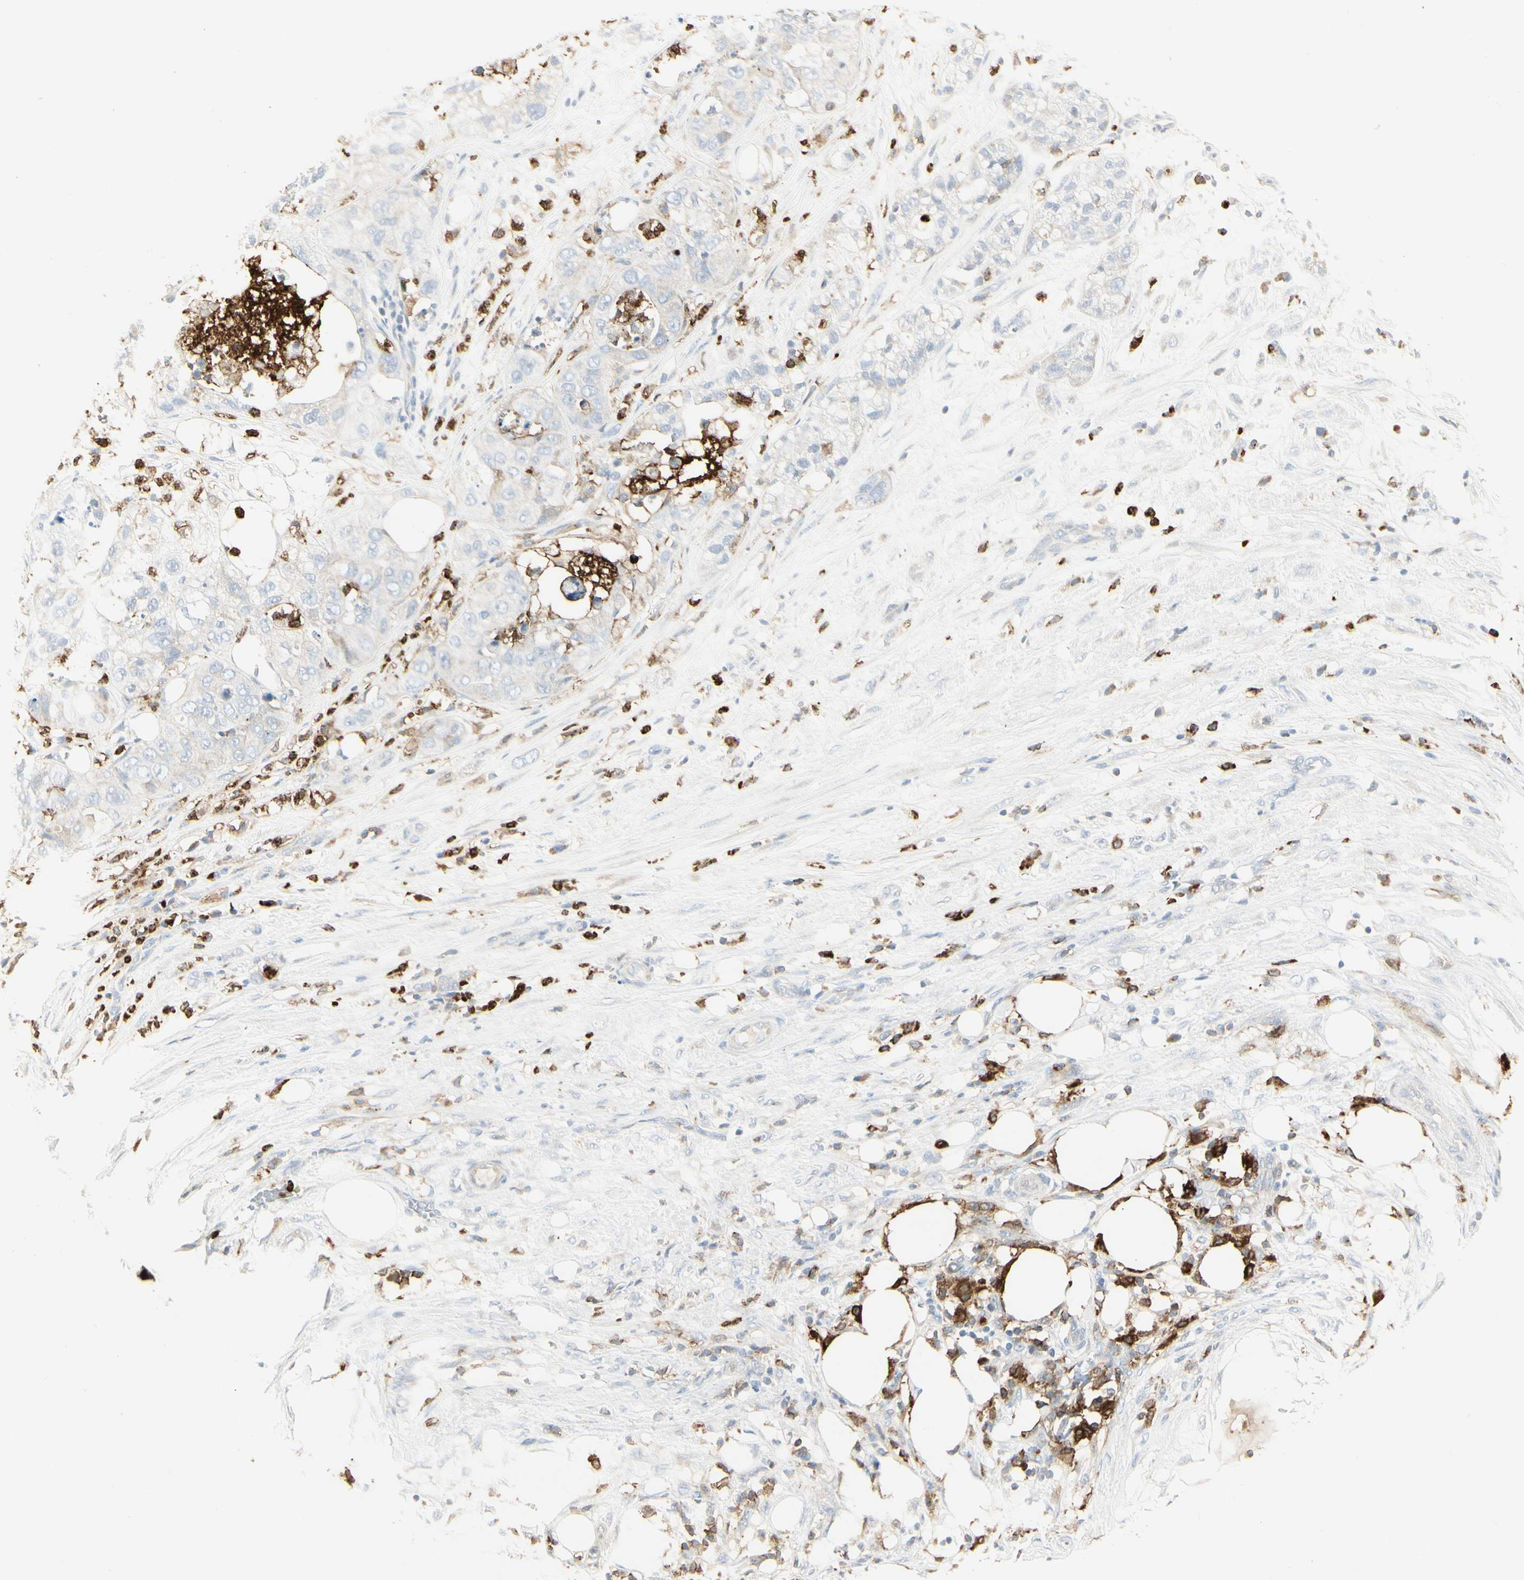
{"staining": {"intensity": "negative", "quantity": "none", "location": "none"}, "tissue": "pancreatic cancer", "cell_type": "Tumor cells", "image_type": "cancer", "snomed": [{"axis": "morphology", "description": "Adenocarcinoma, NOS"}, {"axis": "topography", "description": "Pancreas"}], "caption": "Pancreatic cancer was stained to show a protein in brown. There is no significant positivity in tumor cells. (DAB (3,3'-diaminobenzidine) immunohistochemistry visualized using brightfield microscopy, high magnification).", "gene": "ITGB2", "patient": {"sex": "female", "age": 78}}